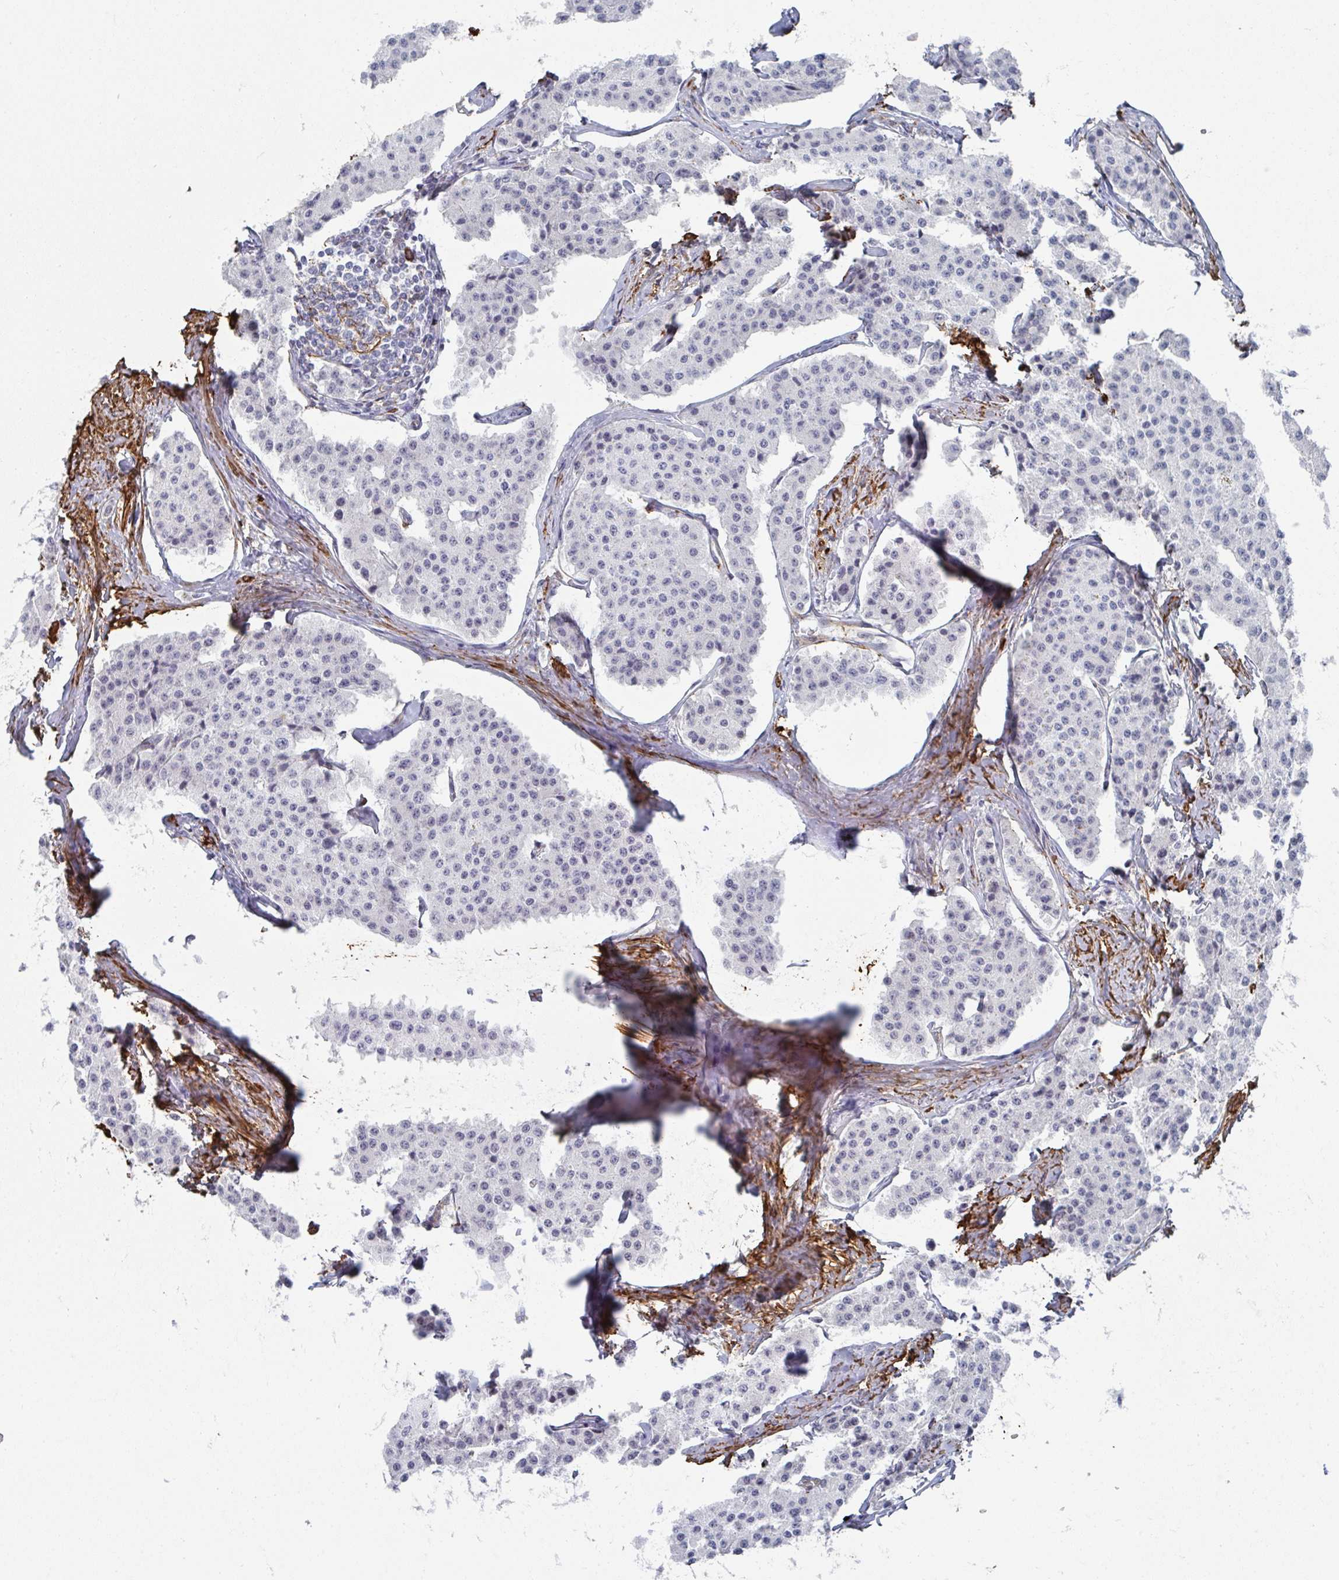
{"staining": {"intensity": "negative", "quantity": "none", "location": "none"}, "tissue": "carcinoid", "cell_type": "Tumor cells", "image_type": "cancer", "snomed": [{"axis": "morphology", "description": "Carcinoid, malignant, NOS"}, {"axis": "topography", "description": "Small intestine"}], "caption": "Immunohistochemistry of human malignant carcinoid demonstrates no positivity in tumor cells.", "gene": "NEURL4", "patient": {"sex": "female", "age": 65}}